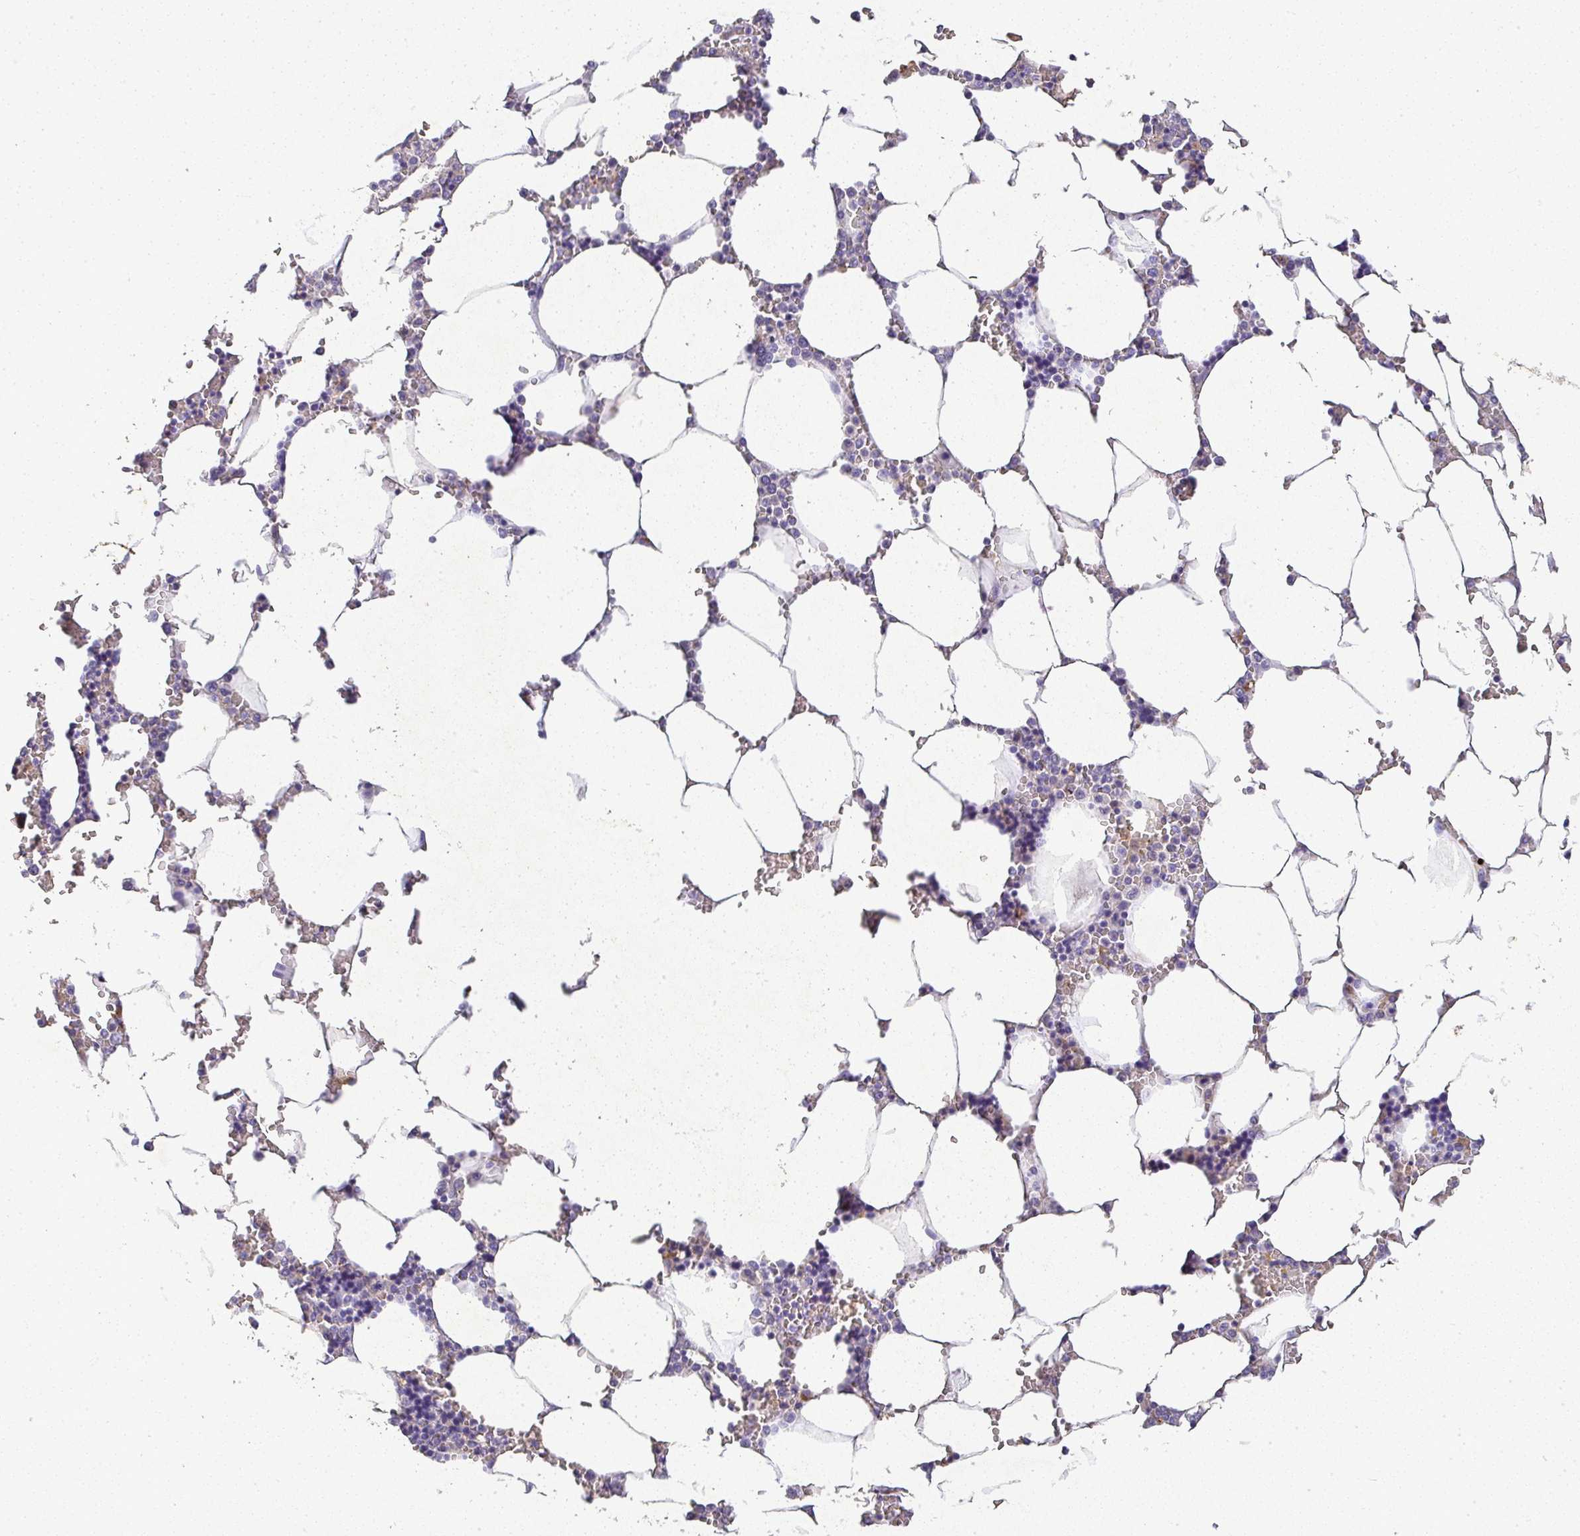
{"staining": {"intensity": "negative", "quantity": "none", "location": "none"}, "tissue": "bone marrow", "cell_type": "Hematopoietic cells", "image_type": "normal", "snomed": [{"axis": "morphology", "description": "Normal tissue, NOS"}, {"axis": "topography", "description": "Bone marrow"}], "caption": "Hematopoietic cells are negative for protein expression in normal human bone marrow. (Immunohistochemistry (ihc), brightfield microscopy, high magnification).", "gene": "RPS2", "patient": {"sex": "male", "age": 64}}